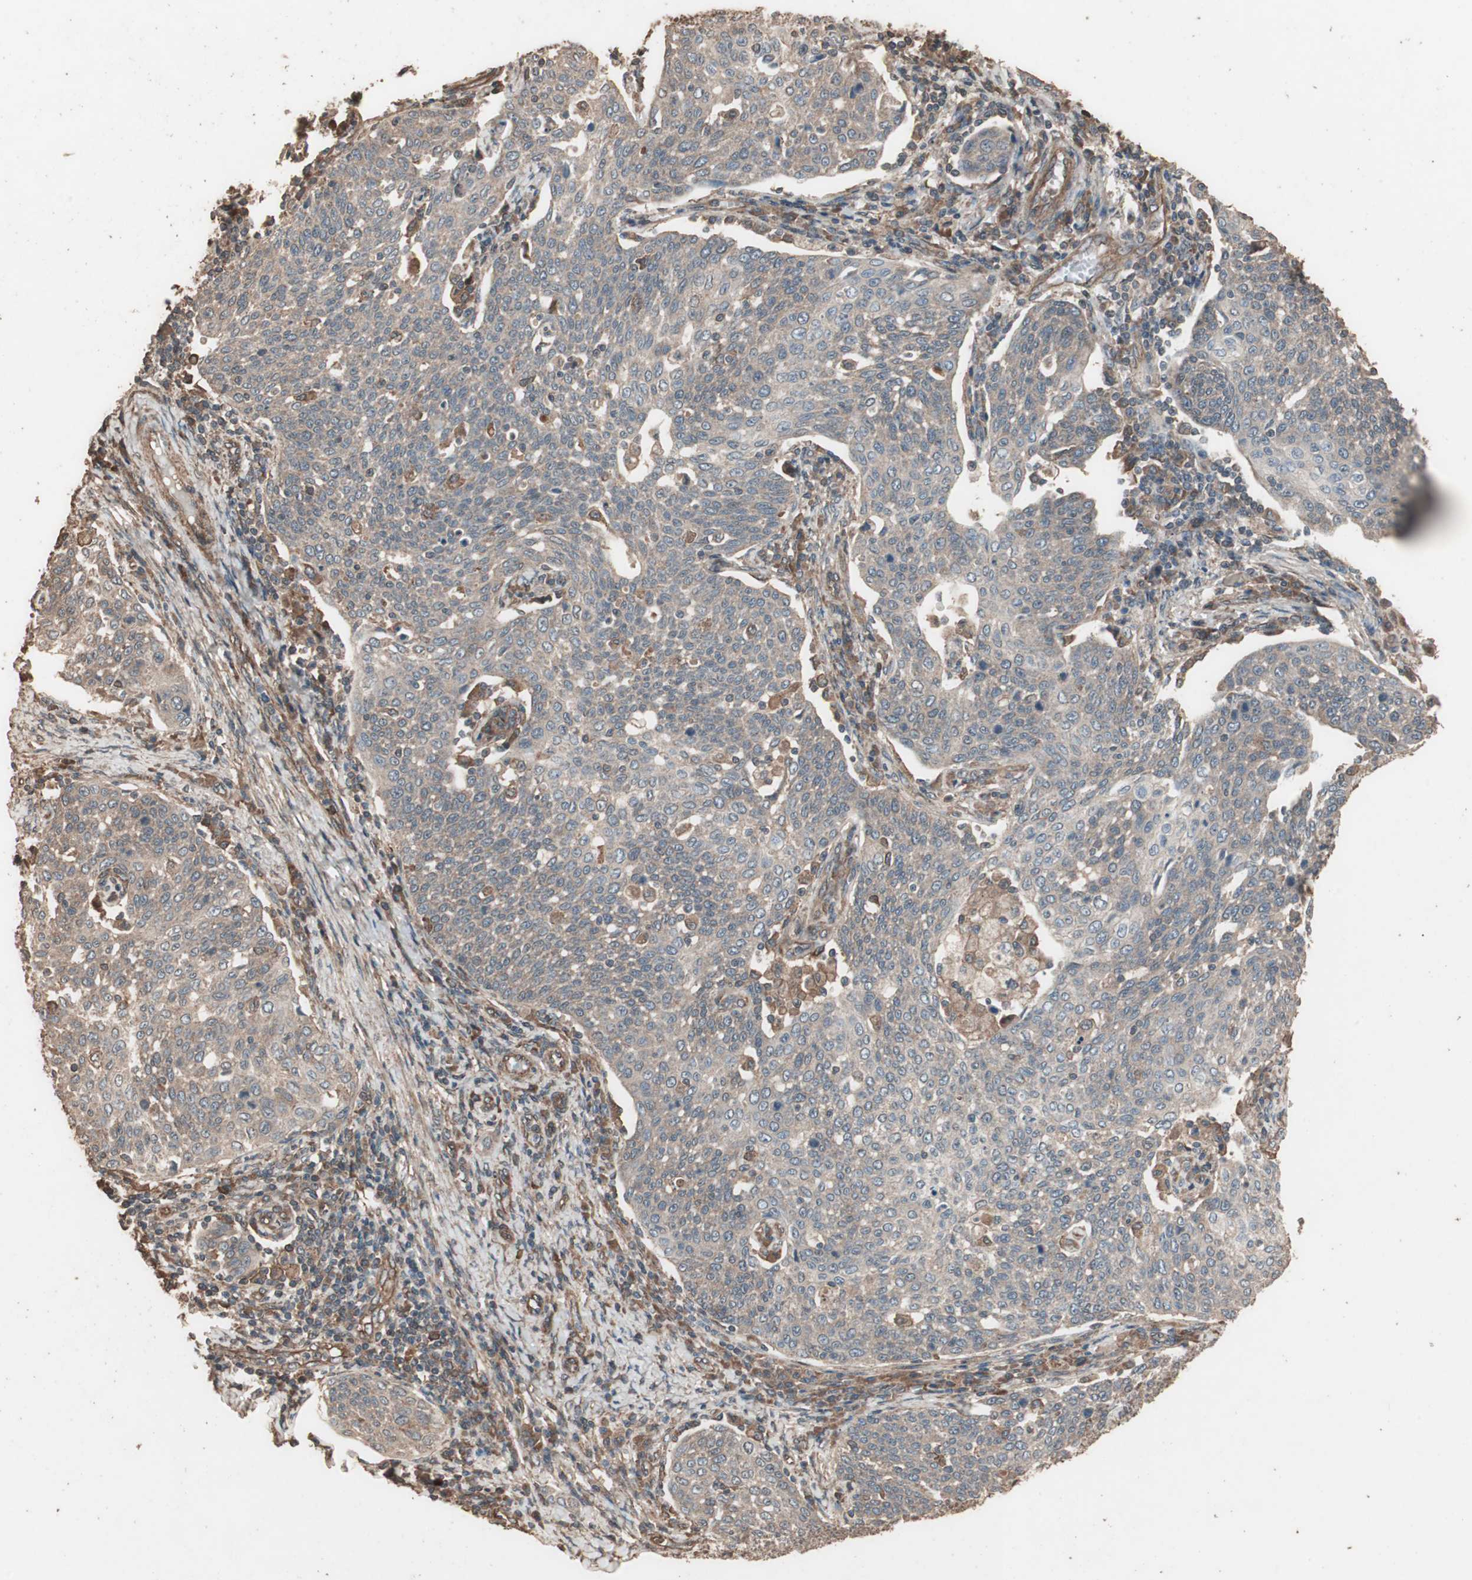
{"staining": {"intensity": "weak", "quantity": ">75%", "location": "cytoplasmic/membranous"}, "tissue": "cervical cancer", "cell_type": "Tumor cells", "image_type": "cancer", "snomed": [{"axis": "morphology", "description": "Squamous cell carcinoma, NOS"}, {"axis": "topography", "description": "Cervix"}], "caption": "The micrograph exhibits a brown stain indicating the presence of a protein in the cytoplasmic/membranous of tumor cells in cervical cancer. Nuclei are stained in blue.", "gene": "CCN4", "patient": {"sex": "female", "age": 34}}